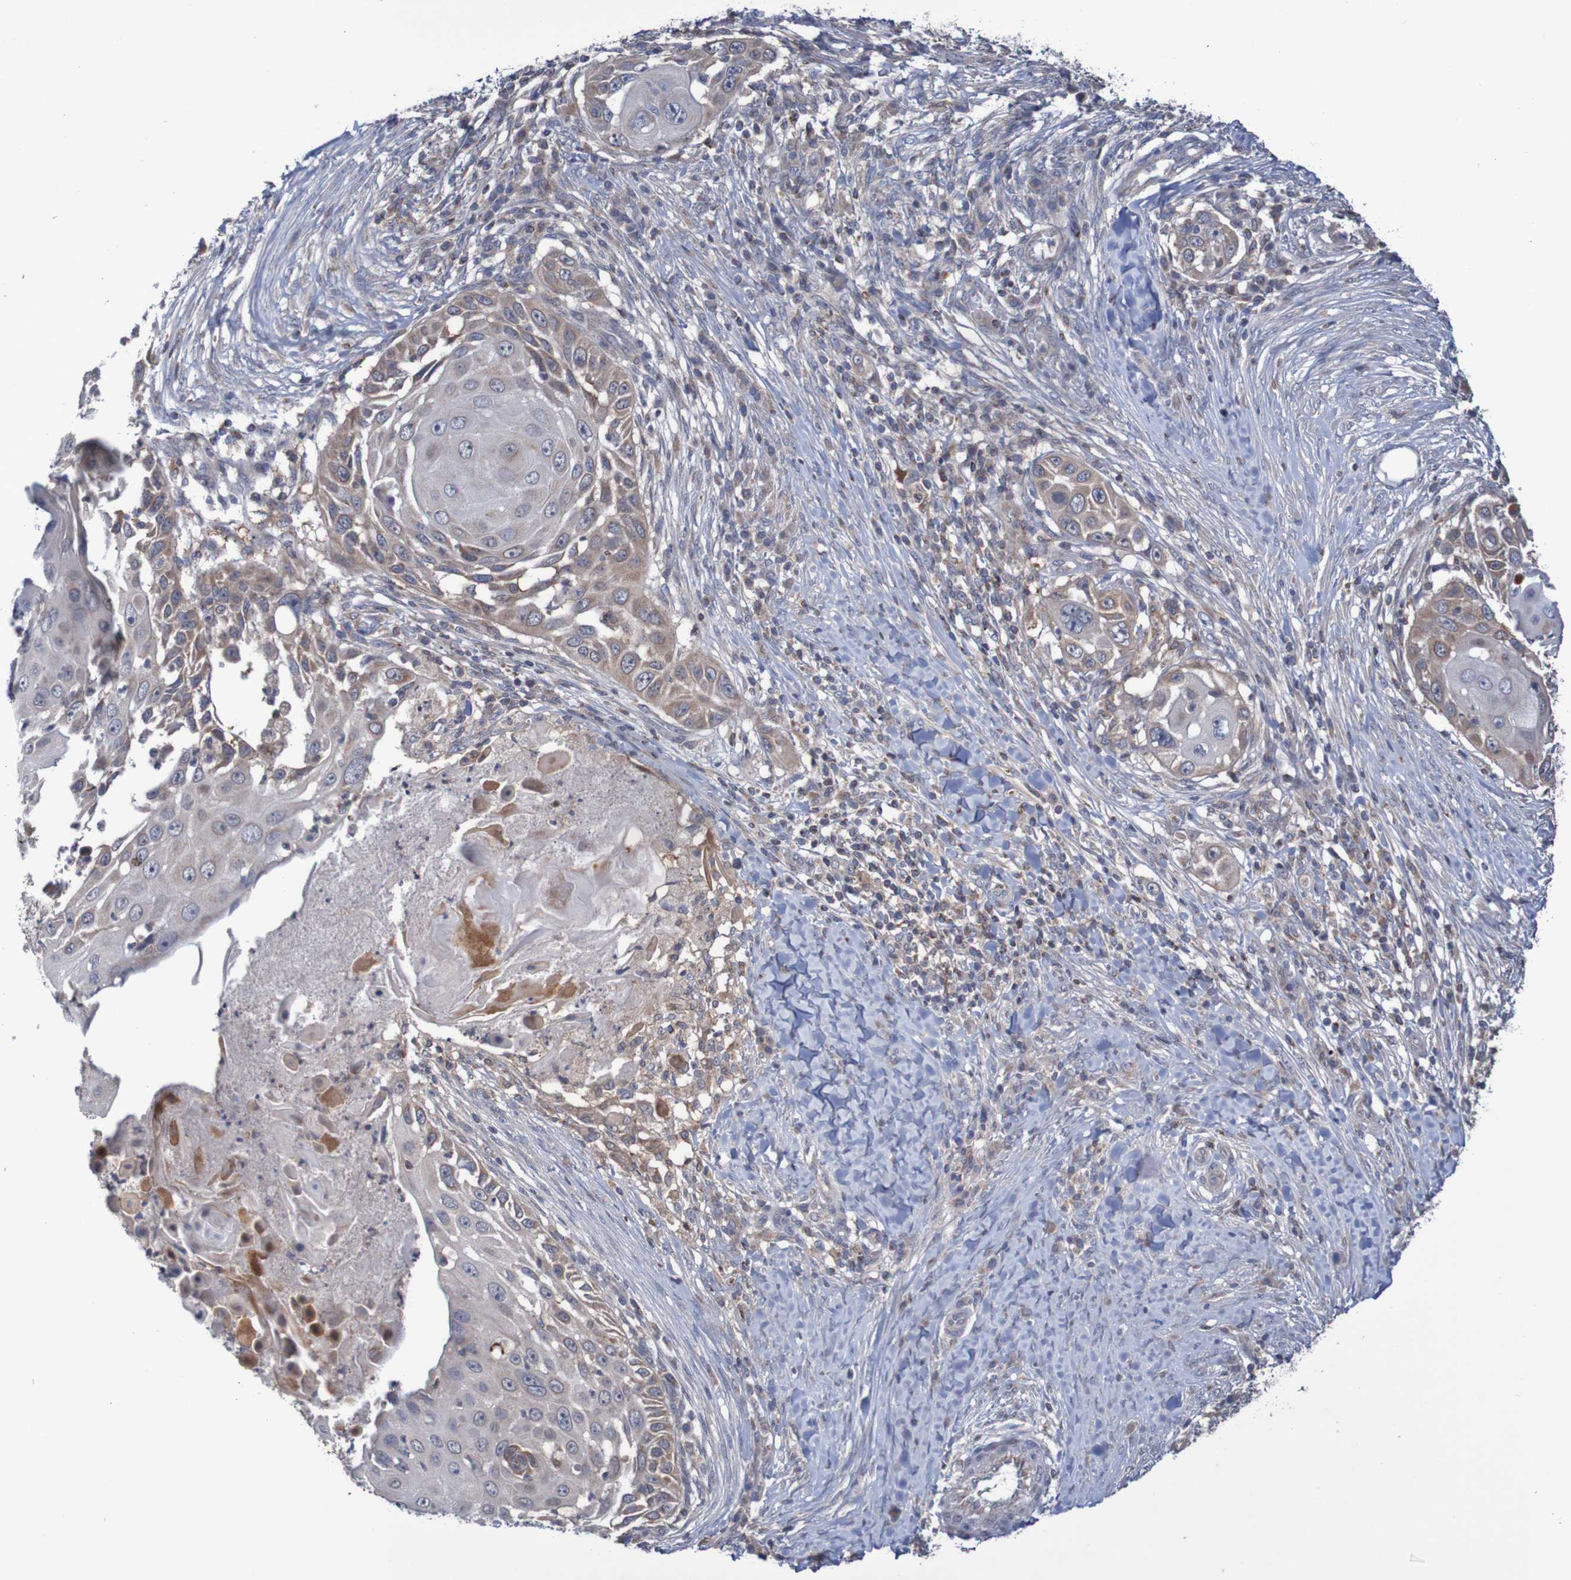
{"staining": {"intensity": "moderate", "quantity": "<25%", "location": "cytoplasmic/membranous"}, "tissue": "skin cancer", "cell_type": "Tumor cells", "image_type": "cancer", "snomed": [{"axis": "morphology", "description": "Squamous cell carcinoma, NOS"}, {"axis": "topography", "description": "Skin"}], "caption": "Human skin squamous cell carcinoma stained with a brown dye reveals moderate cytoplasmic/membranous positive staining in approximately <25% of tumor cells.", "gene": "C3orf18", "patient": {"sex": "female", "age": 44}}